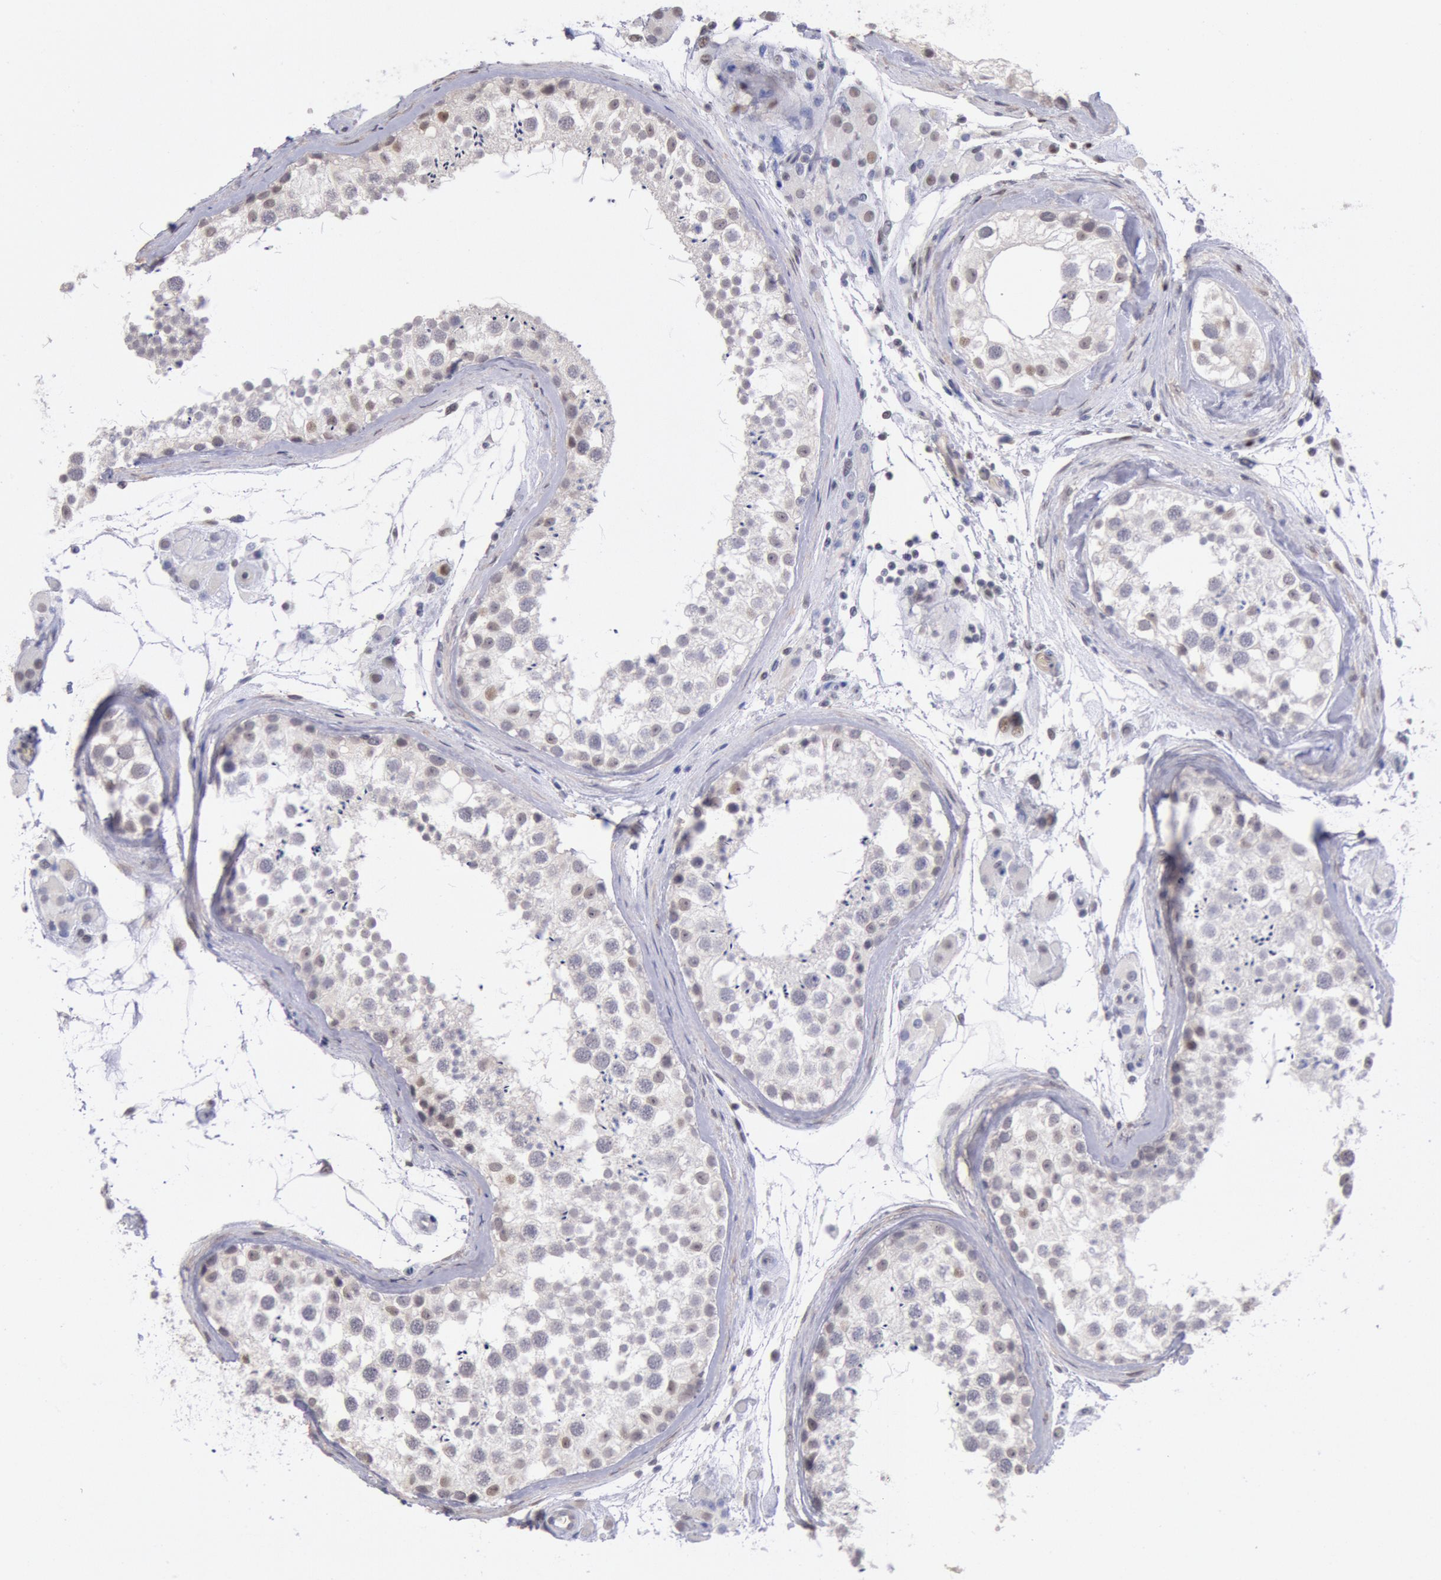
{"staining": {"intensity": "weak", "quantity": ">75%", "location": "nuclear"}, "tissue": "testis", "cell_type": "Cells in seminiferous ducts", "image_type": "normal", "snomed": [{"axis": "morphology", "description": "Normal tissue, NOS"}, {"axis": "topography", "description": "Testis"}], "caption": "IHC of normal human testis shows low levels of weak nuclear staining in about >75% of cells in seminiferous ducts.", "gene": "MYH6", "patient": {"sex": "male", "age": 46}}